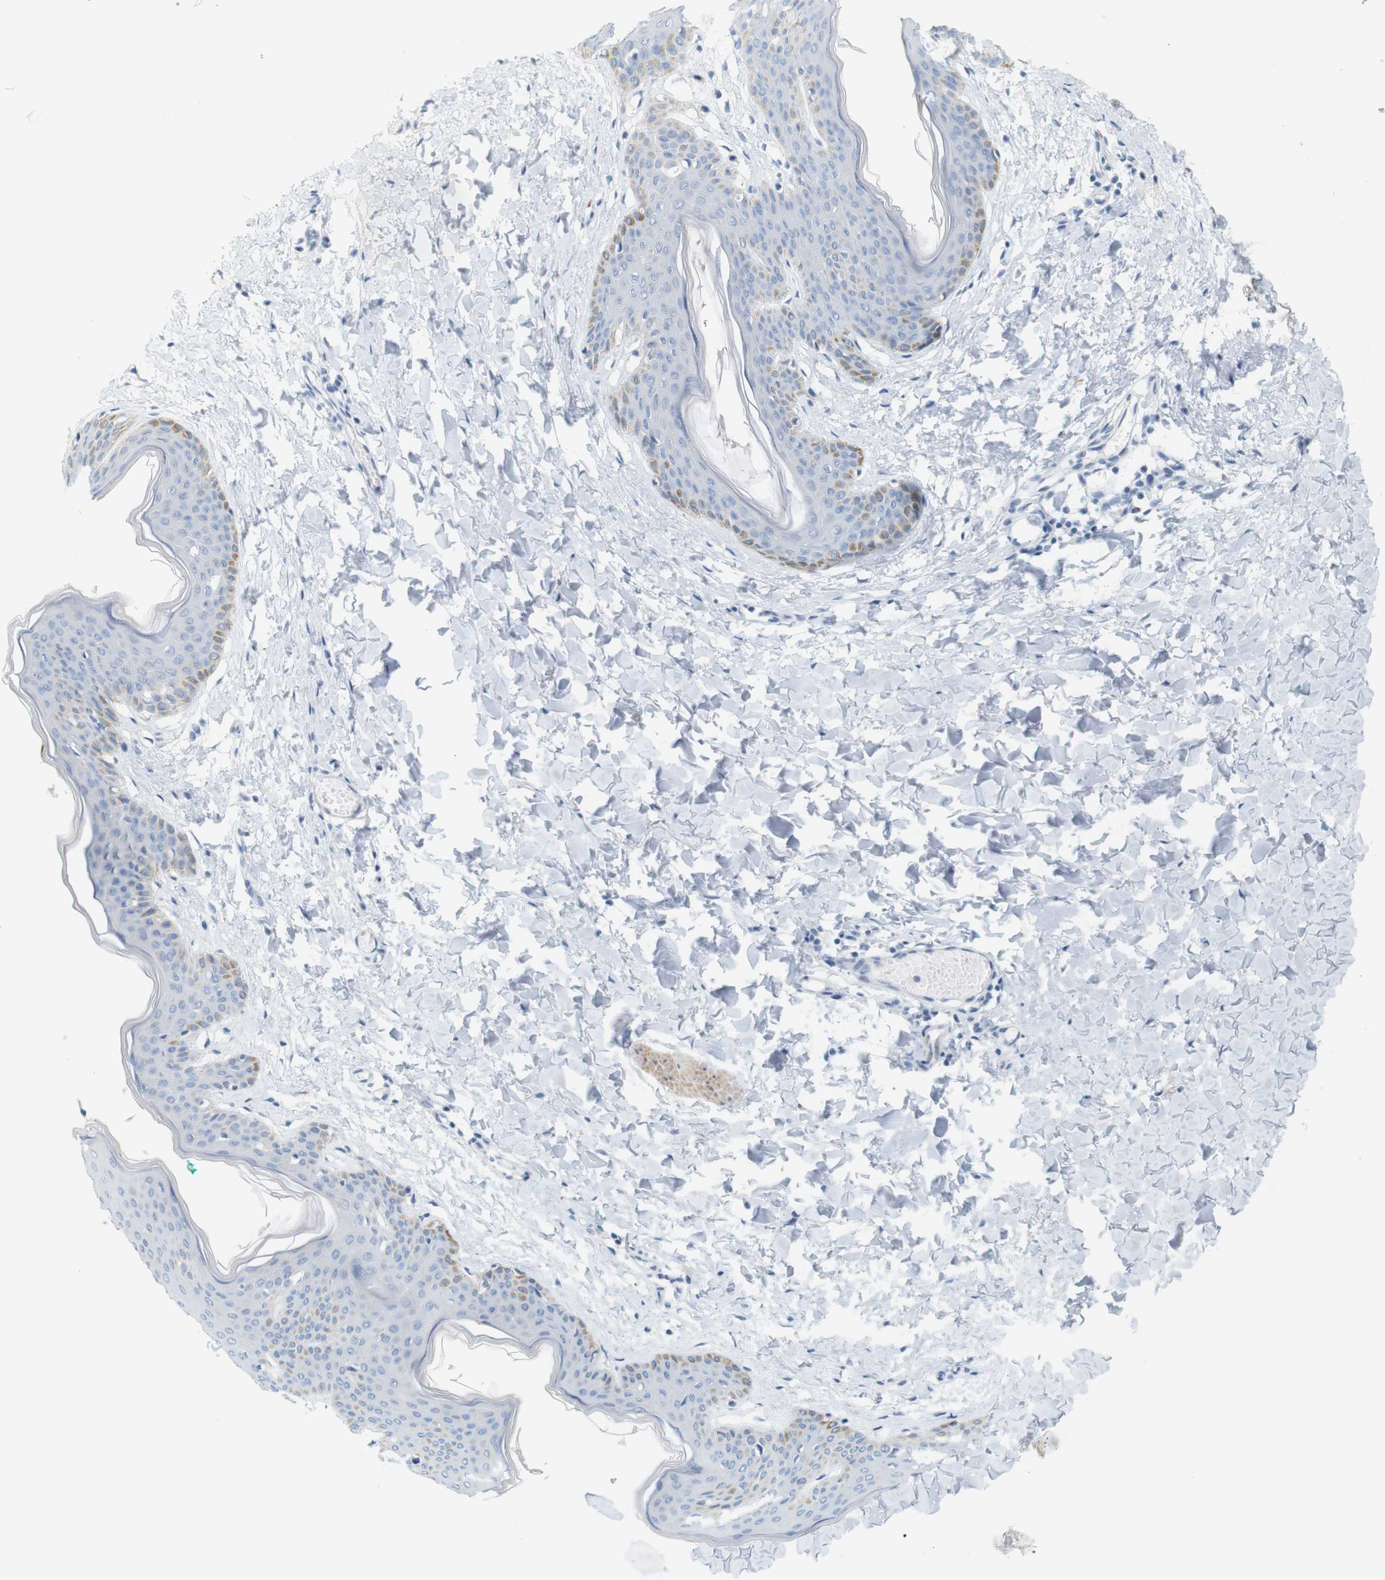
{"staining": {"intensity": "negative", "quantity": "none", "location": "none"}, "tissue": "skin", "cell_type": "Fibroblasts", "image_type": "normal", "snomed": [{"axis": "morphology", "description": "Normal tissue, NOS"}, {"axis": "topography", "description": "Skin"}], "caption": "Skin stained for a protein using immunohistochemistry (IHC) reveals no staining fibroblasts.", "gene": "HRH2", "patient": {"sex": "female", "age": 17}}